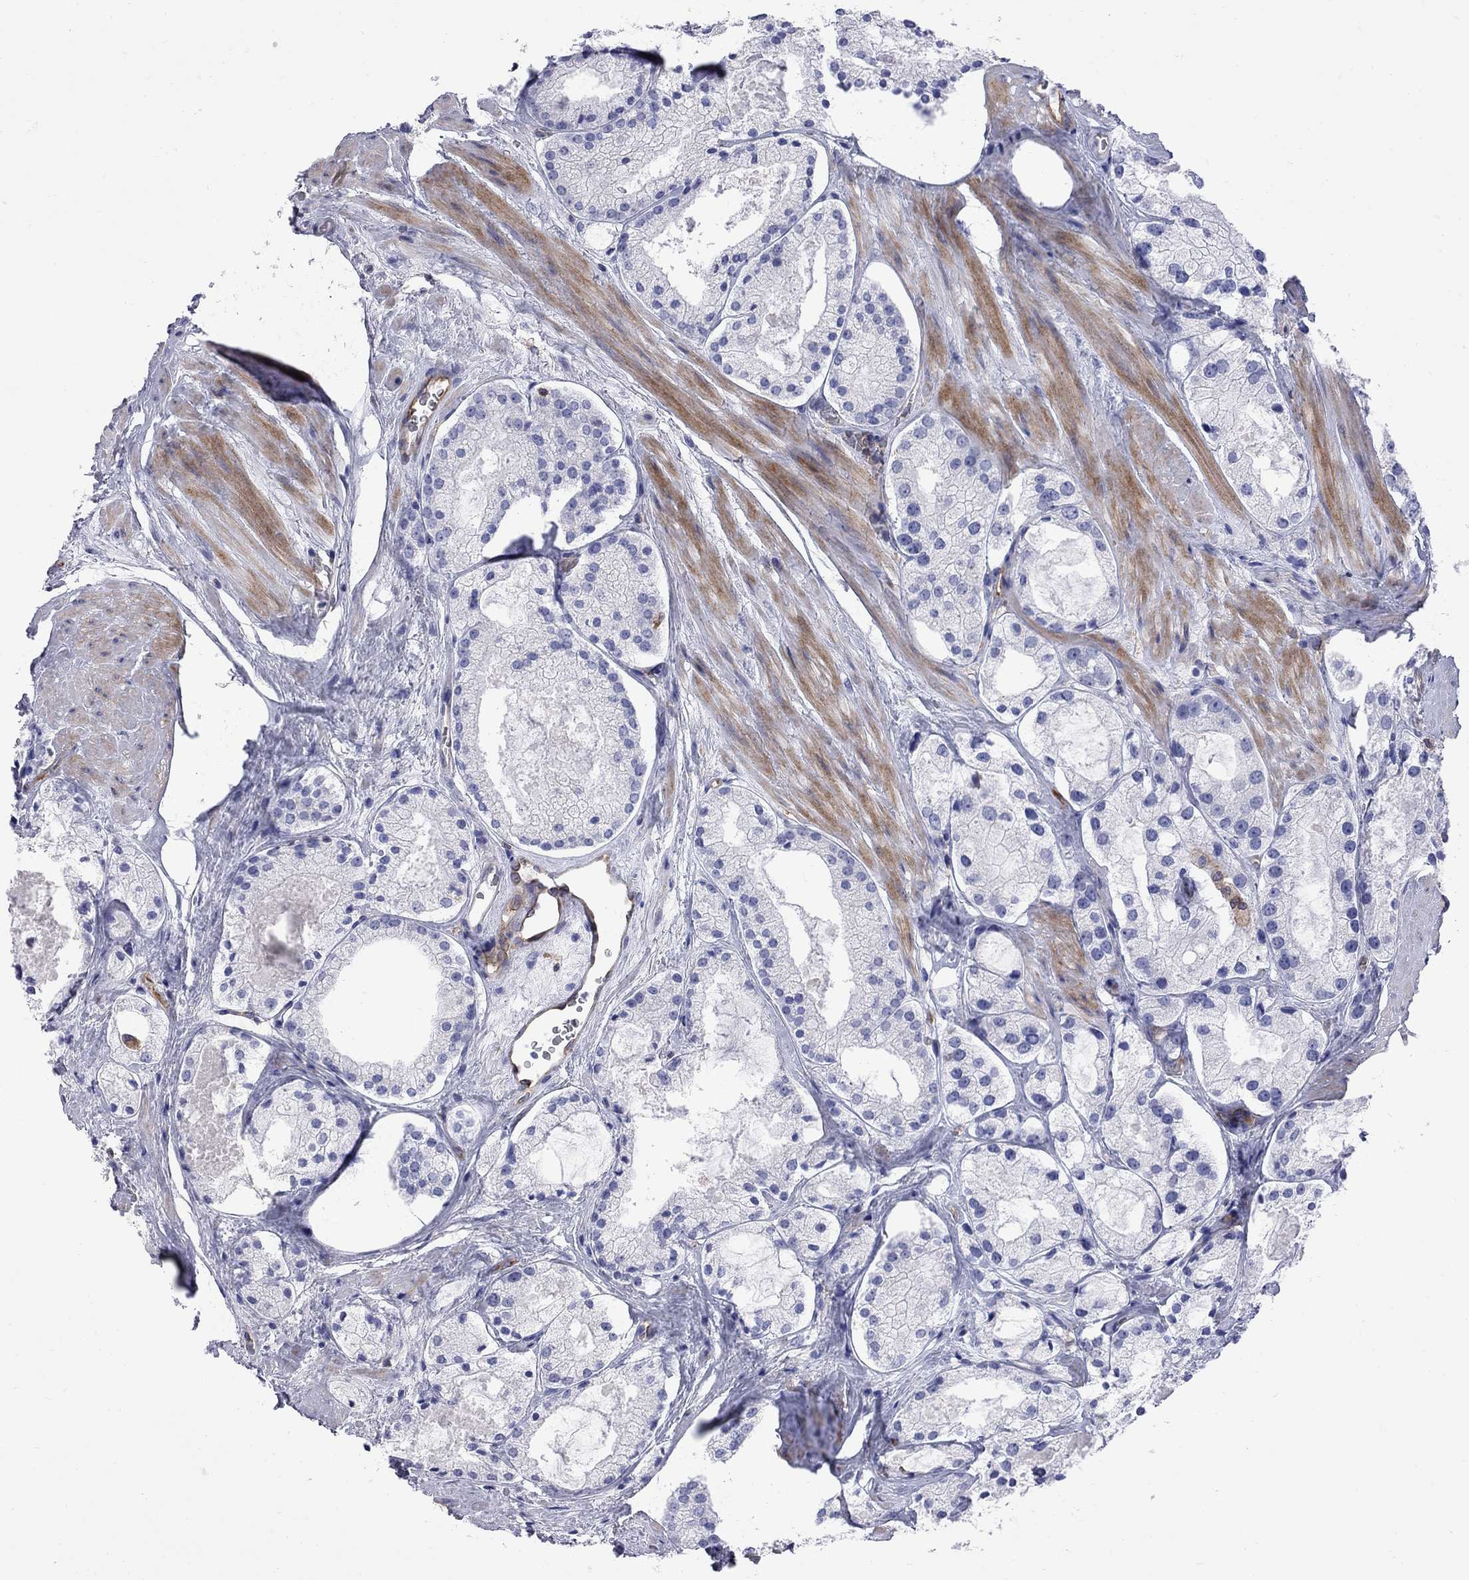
{"staining": {"intensity": "negative", "quantity": "none", "location": "none"}, "tissue": "prostate cancer", "cell_type": "Tumor cells", "image_type": "cancer", "snomed": [{"axis": "morphology", "description": "Adenocarcinoma, NOS"}, {"axis": "morphology", "description": "Adenocarcinoma, High grade"}, {"axis": "topography", "description": "Prostate"}], "caption": "Tumor cells show no significant protein expression in prostate cancer.", "gene": "ABI3", "patient": {"sex": "male", "age": 64}}